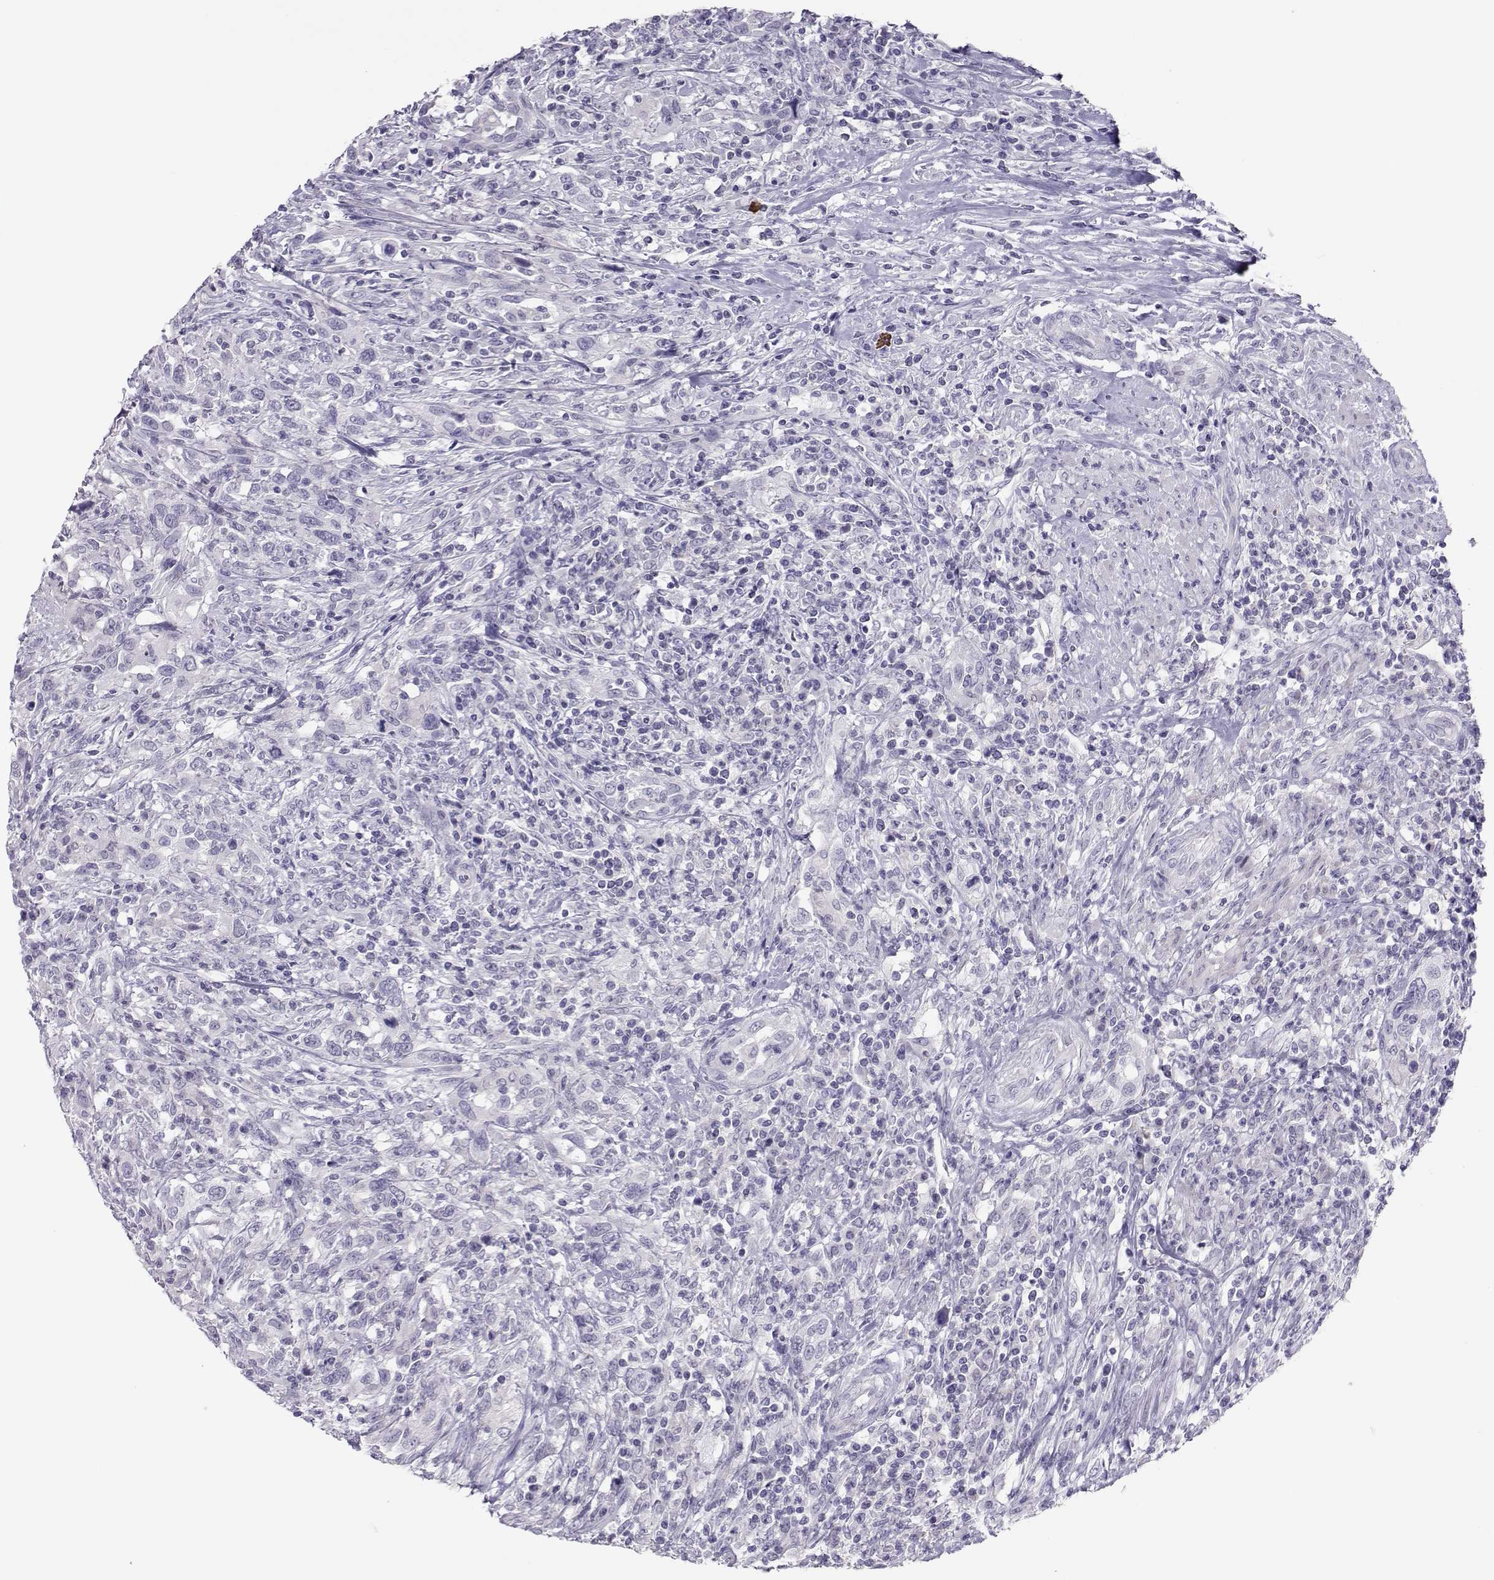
{"staining": {"intensity": "negative", "quantity": "none", "location": "none"}, "tissue": "urothelial cancer", "cell_type": "Tumor cells", "image_type": "cancer", "snomed": [{"axis": "morphology", "description": "Urothelial carcinoma, NOS"}, {"axis": "morphology", "description": "Urothelial carcinoma, High grade"}, {"axis": "topography", "description": "Urinary bladder"}], "caption": "Immunohistochemical staining of urothelial cancer reveals no significant staining in tumor cells.", "gene": "TRPM7", "patient": {"sex": "female", "age": 64}}